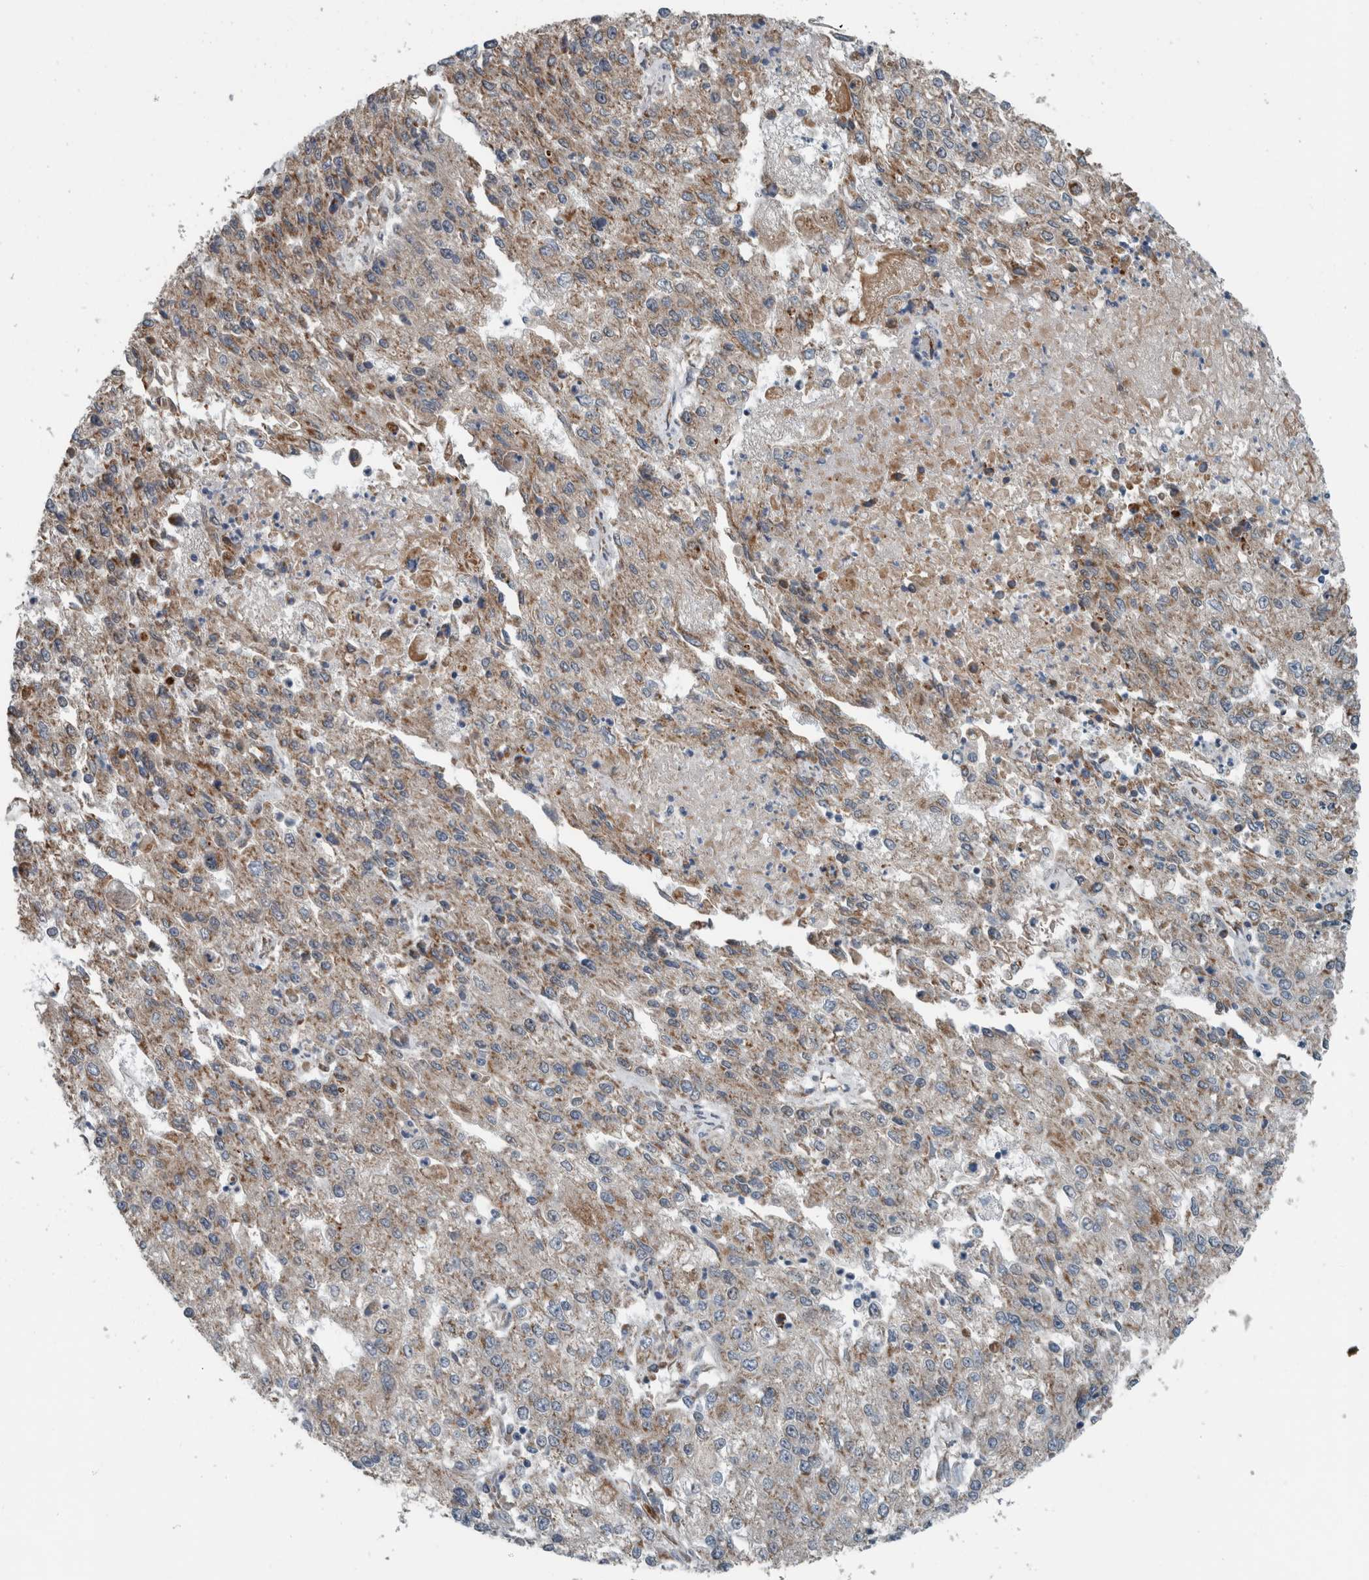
{"staining": {"intensity": "moderate", "quantity": ">75%", "location": "cytoplasmic/membranous"}, "tissue": "endometrial cancer", "cell_type": "Tumor cells", "image_type": "cancer", "snomed": [{"axis": "morphology", "description": "Adenocarcinoma, NOS"}, {"axis": "topography", "description": "Endometrium"}], "caption": "Moderate cytoplasmic/membranous protein expression is seen in about >75% of tumor cells in adenocarcinoma (endometrial). Nuclei are stained in blue.", "gene": "GBA2", "patient": {"sex": "female", "age": 49}}